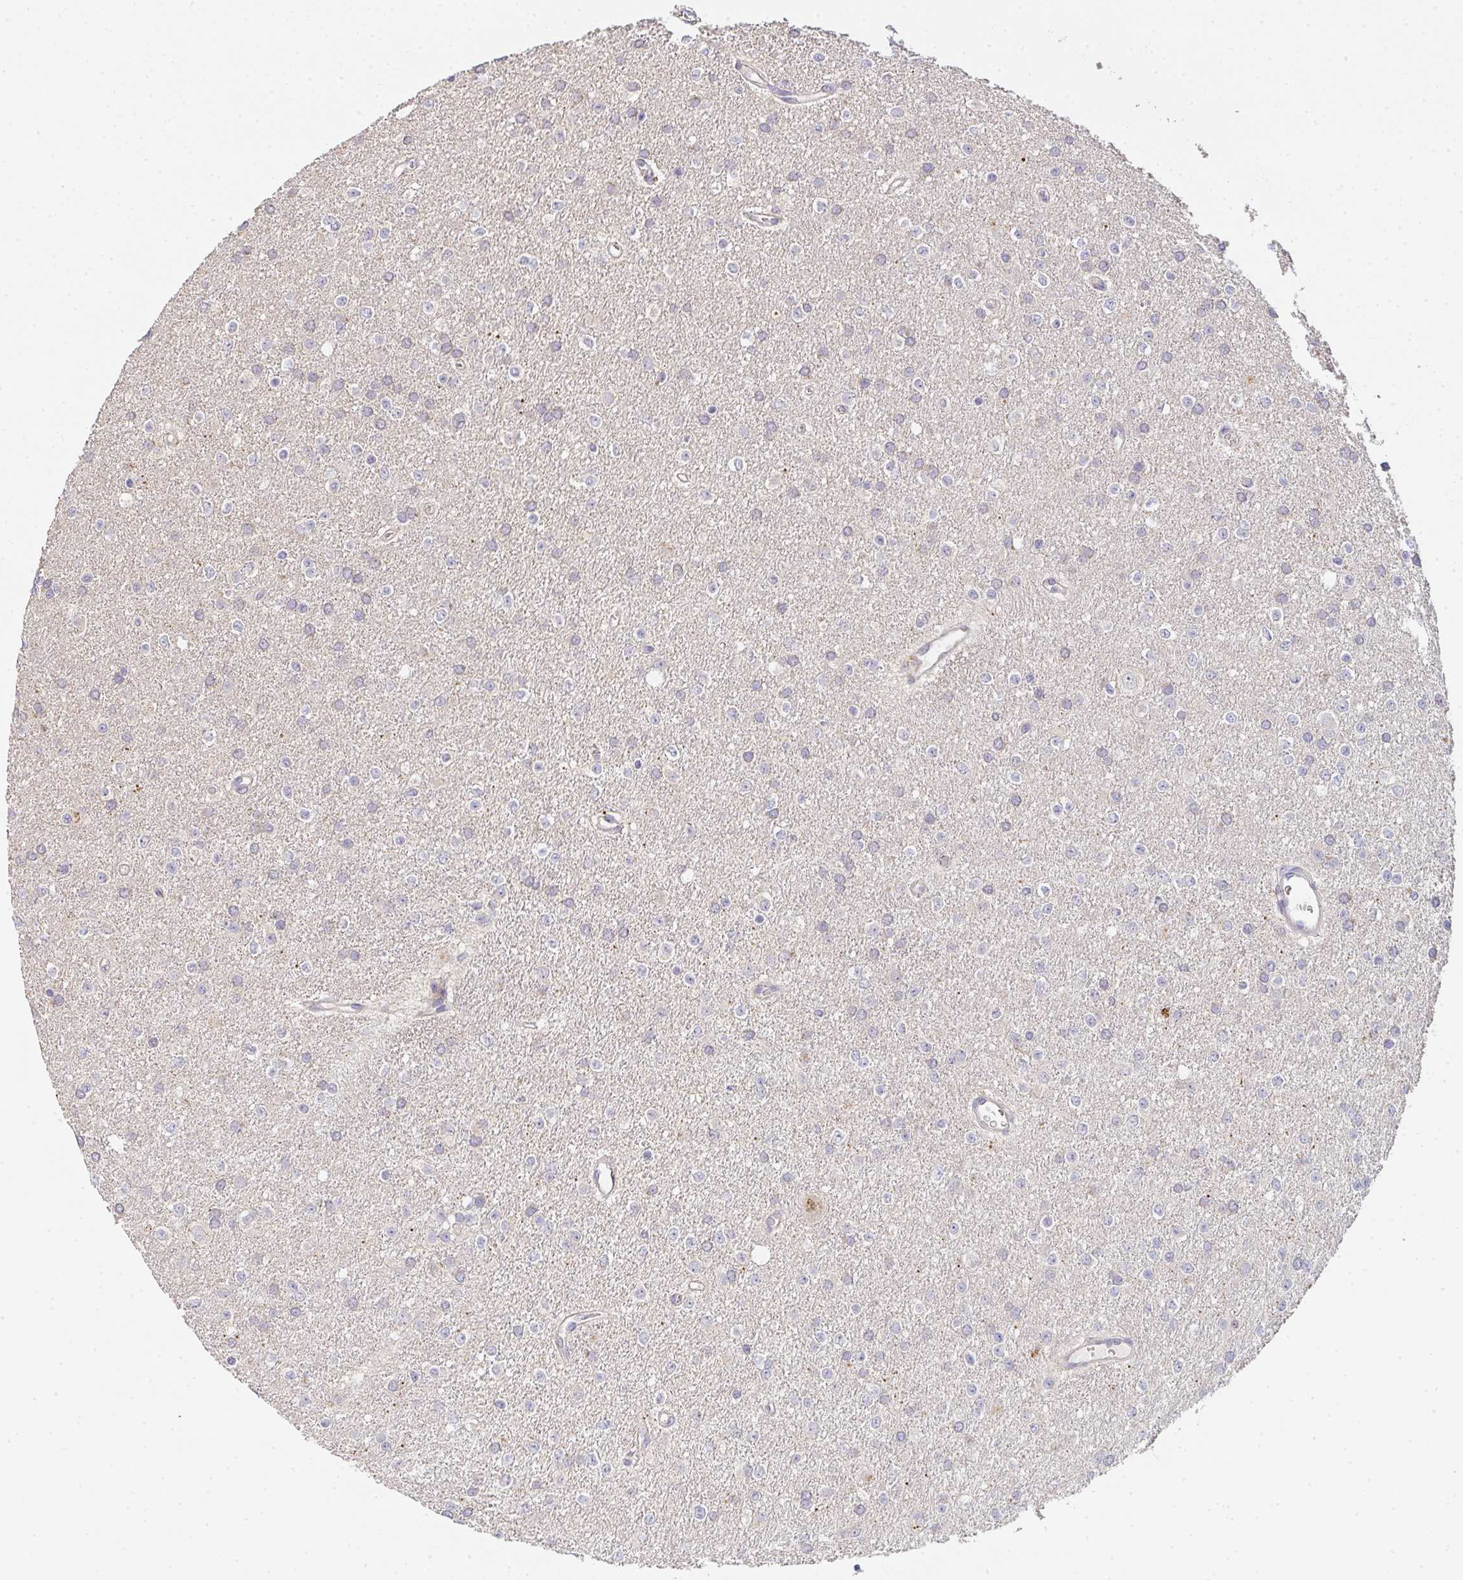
{"staining": {"intensity": "negative", "quantity": "none", "location": "none"}, "tissue": "glioma", "cell_type": "Tumor cells", "image_type": "cancer", "snomed": [{"axis": "morphology", "description": "Glioma, malignant, Low grade"}, {"axis": "topography", "description": "Brain"}], "caption": "A micrograph of human glioma is negative for staining in tumor cells.", "gene": "TMEM219", "patient": {"sex": "female", "age": 34}}